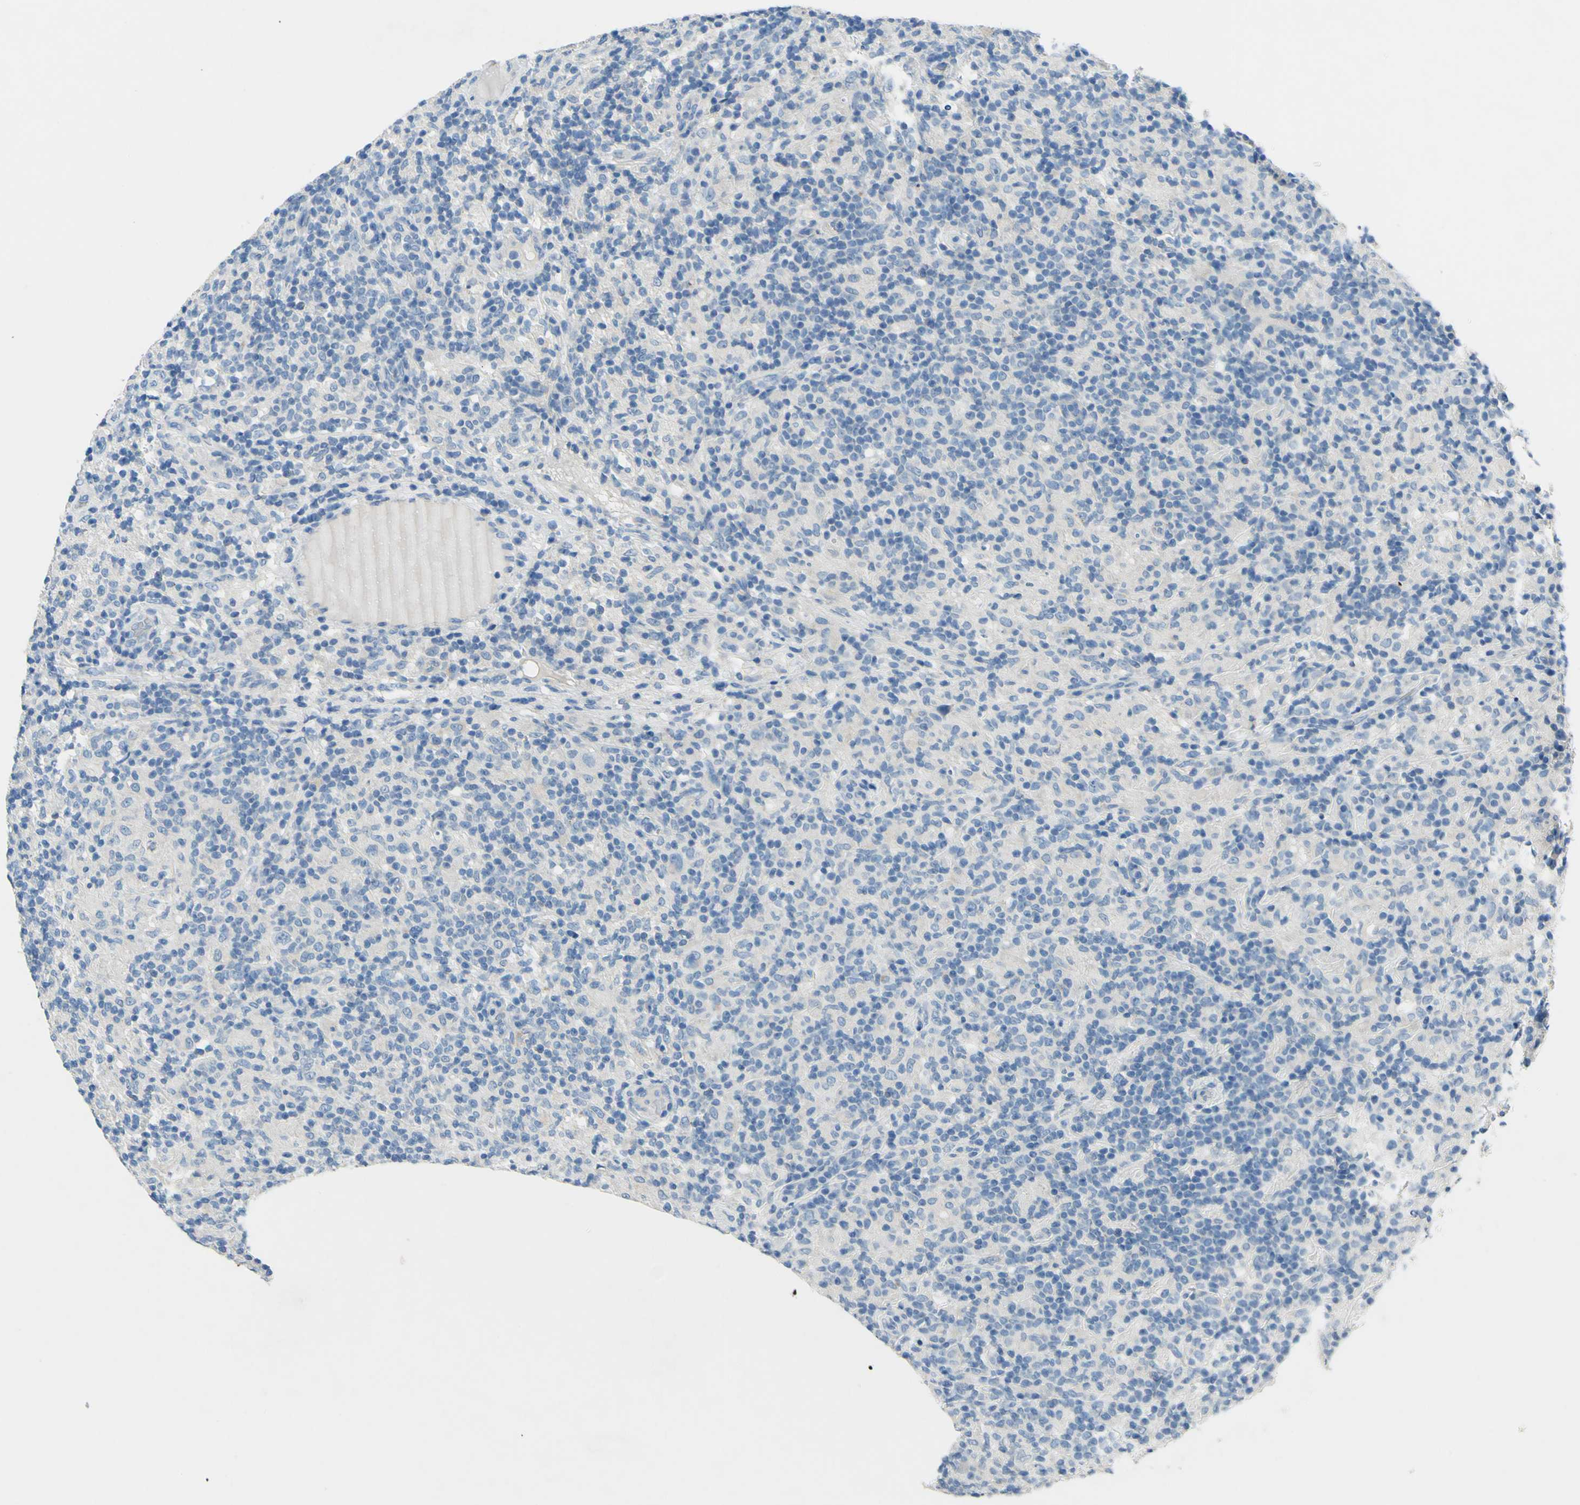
{"staining": {"intensity": "negative", "quantity": "none", "location": "none"}, "tissue": "lymphoma", "cell_type": "Tumor cells", "image_type": "cancer", "snomed": [{"axis": "morphology", "description": "Hodgkin's disease, NOS"}, {"axis": "topography", "description": "Lymph node"}], "caption": "This is an immunohistochemistry (IHC) image of human lymphoma. There is no staining in tumor cells.", "gene": "CDH10", "patient": {"sex": "male", "age": 70}}